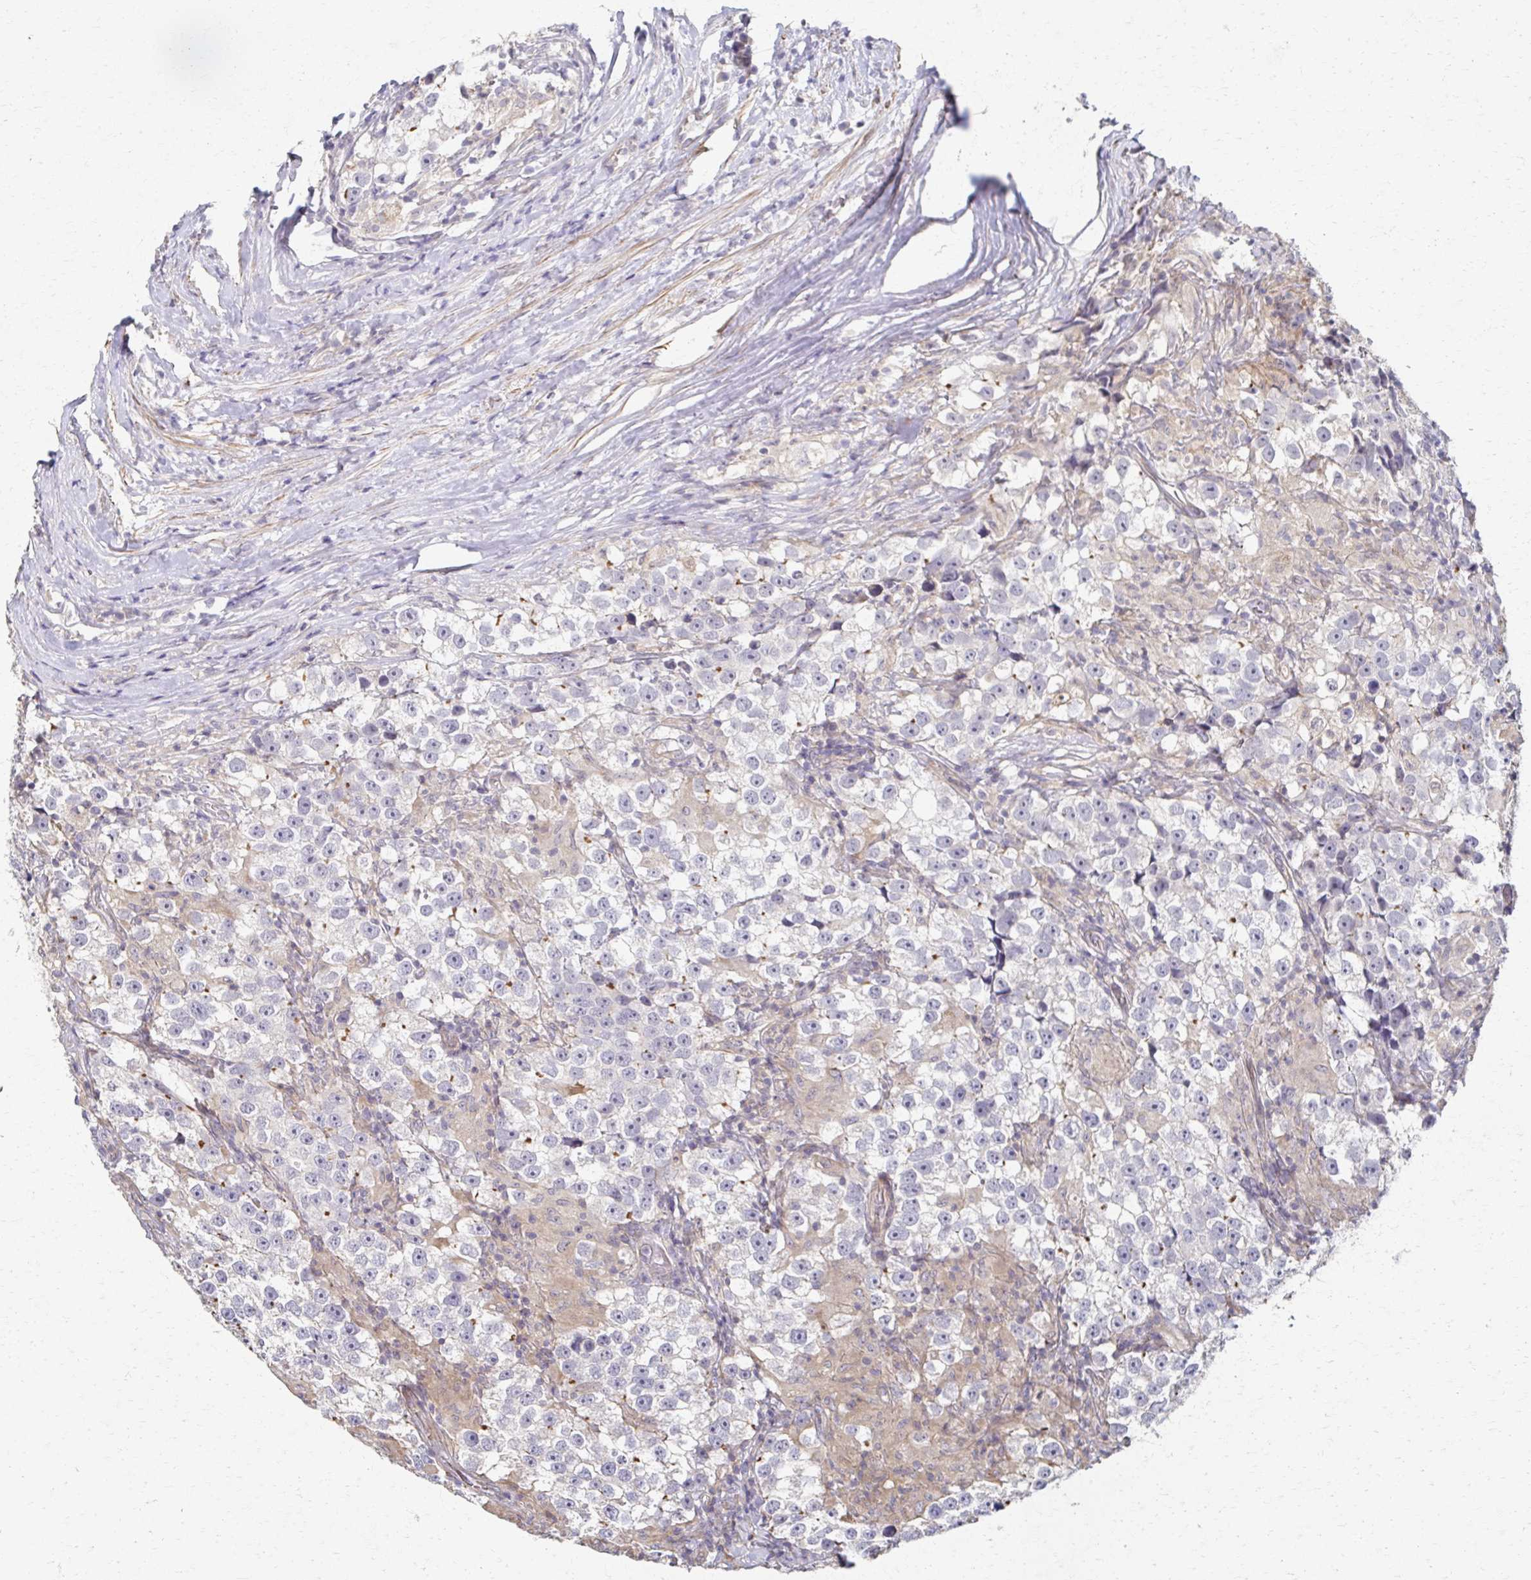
{"staining": {"intensity": "negative", "quantity": "none", "location": "none"}, "tissue": "testis cancer", "cell_type": "Tumor cells", "image_type": "cancer", "snomed": [{"axis": "morphology", "description": "Seminoma, NOS"}, {"axis": "topography", "description": "Testis"}], "caption": "Immunohistochemistry micrograph of testis cancer (seminoma) stained for a protein (brown), which shows no positivity in tumor cells.", "gene": "EOLA2", "patient": {"sex": "male", "age": 46}}